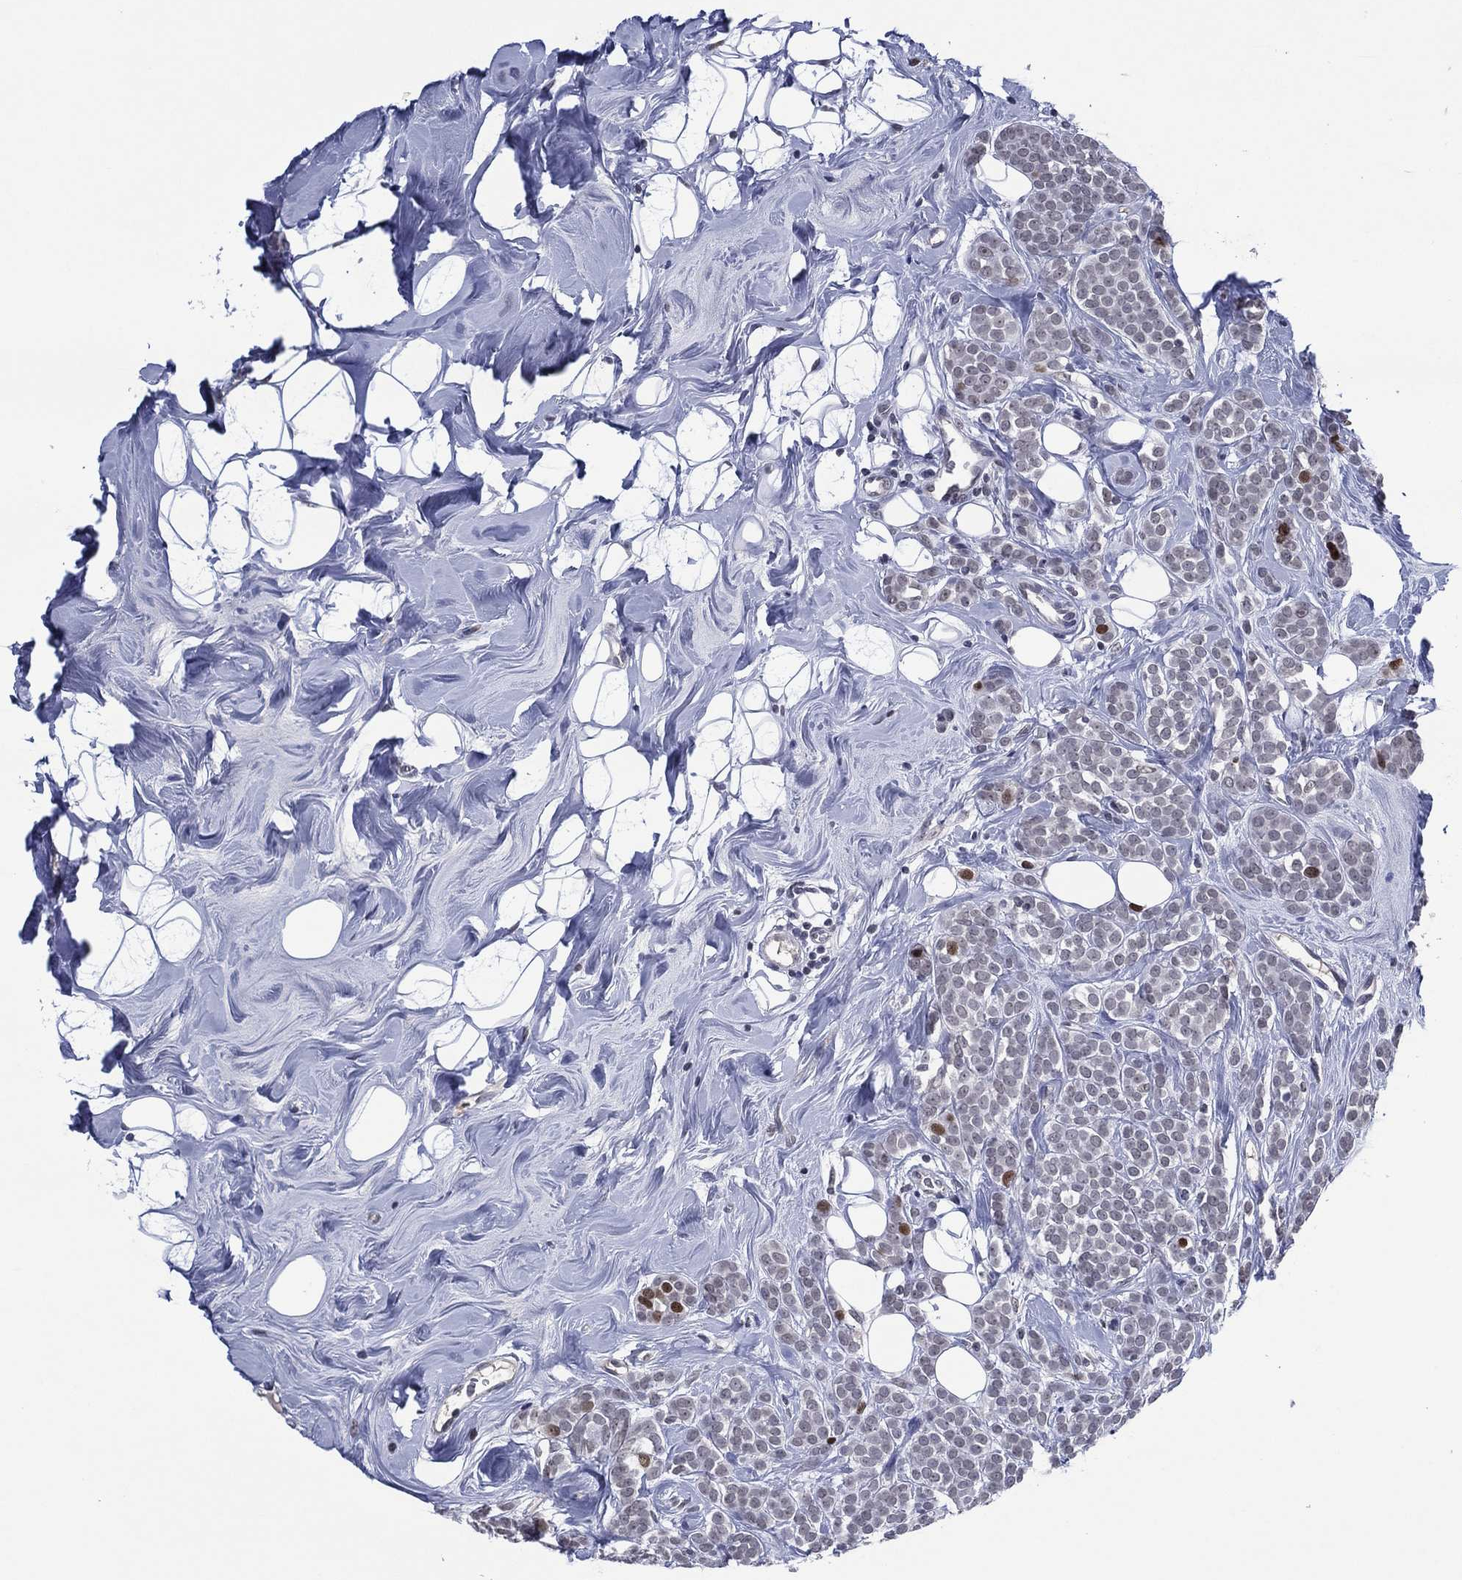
{"staining": {"intensity": "moderate", "quantity": "<25%", "location": "nuclear"}, "tissue": "breast cancer", "cell_type": "Tumor cells", "image_type": "cancer", "snomed": [{"axis": "morphology", "description": "Lobular carcinoma"}, {"axis": "topography", "description": "Breast"}], "caption": "Lobular carcinoma (breast) was stained to show a protein in brown. There is low levels of moderate nuclear positivity in about <25% of tumor cells.", "gene": "GATA6", "patient": {"sex": "female", "age": 49}}